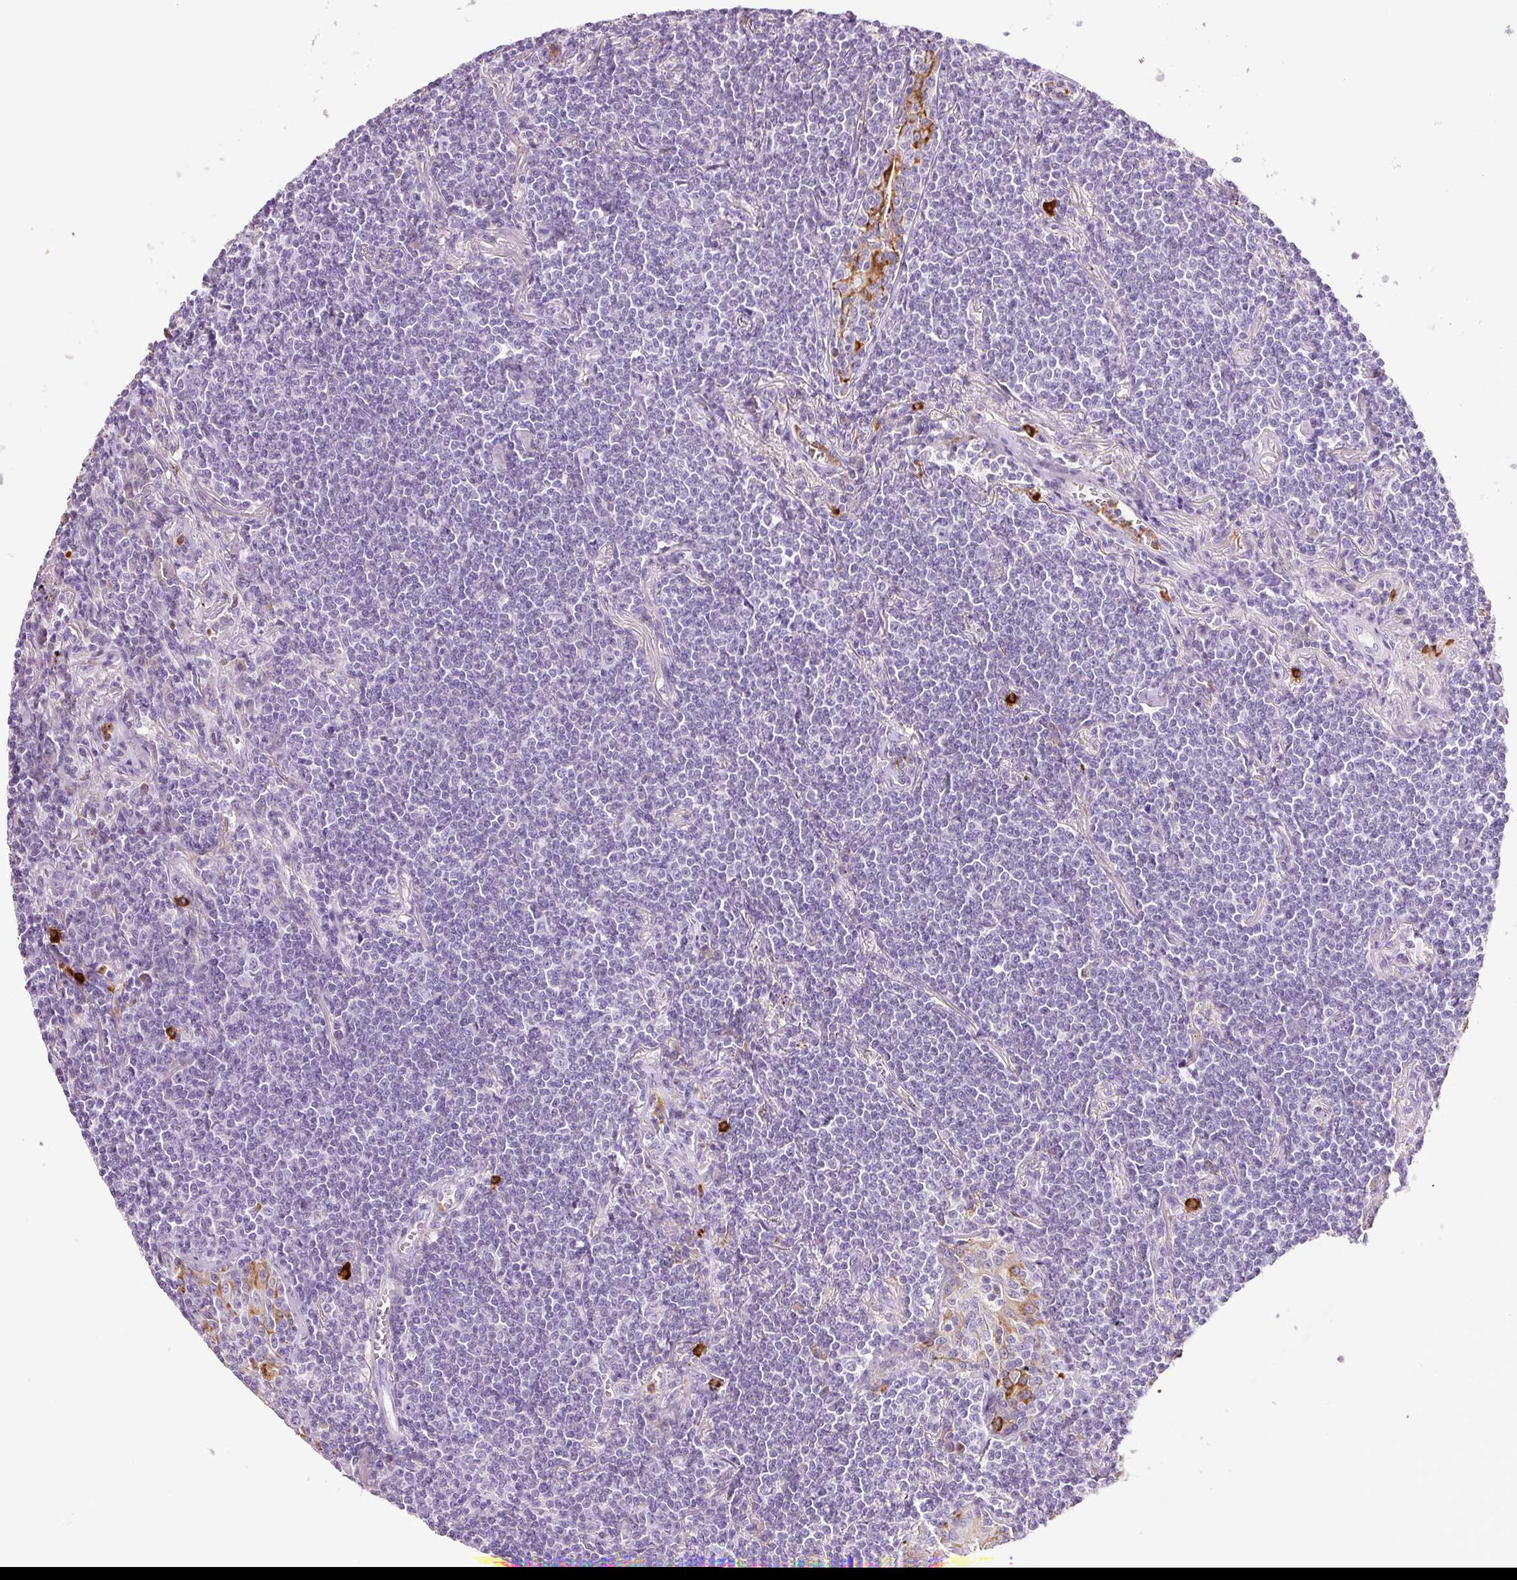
{"staining": {"intensity": "negative", "quantity": "none", "location": "none"}, "tissue": "lymphoma", "cell_type": "Tumor cells", "image_type": "cancer", "snomed": [{"axis": "morphology", "description": "Malignant lymphoma, non-Hodgkin's type, Low grade"}, {"axis": "topography", "description": "Lung"}], "caption": "Tumor cells show no significant protein staining in malignant lymphoma, non-Hodgkin's type (low-grade).", "gene": "TMC8", "patient": {"sex": "female", "age": 71}}